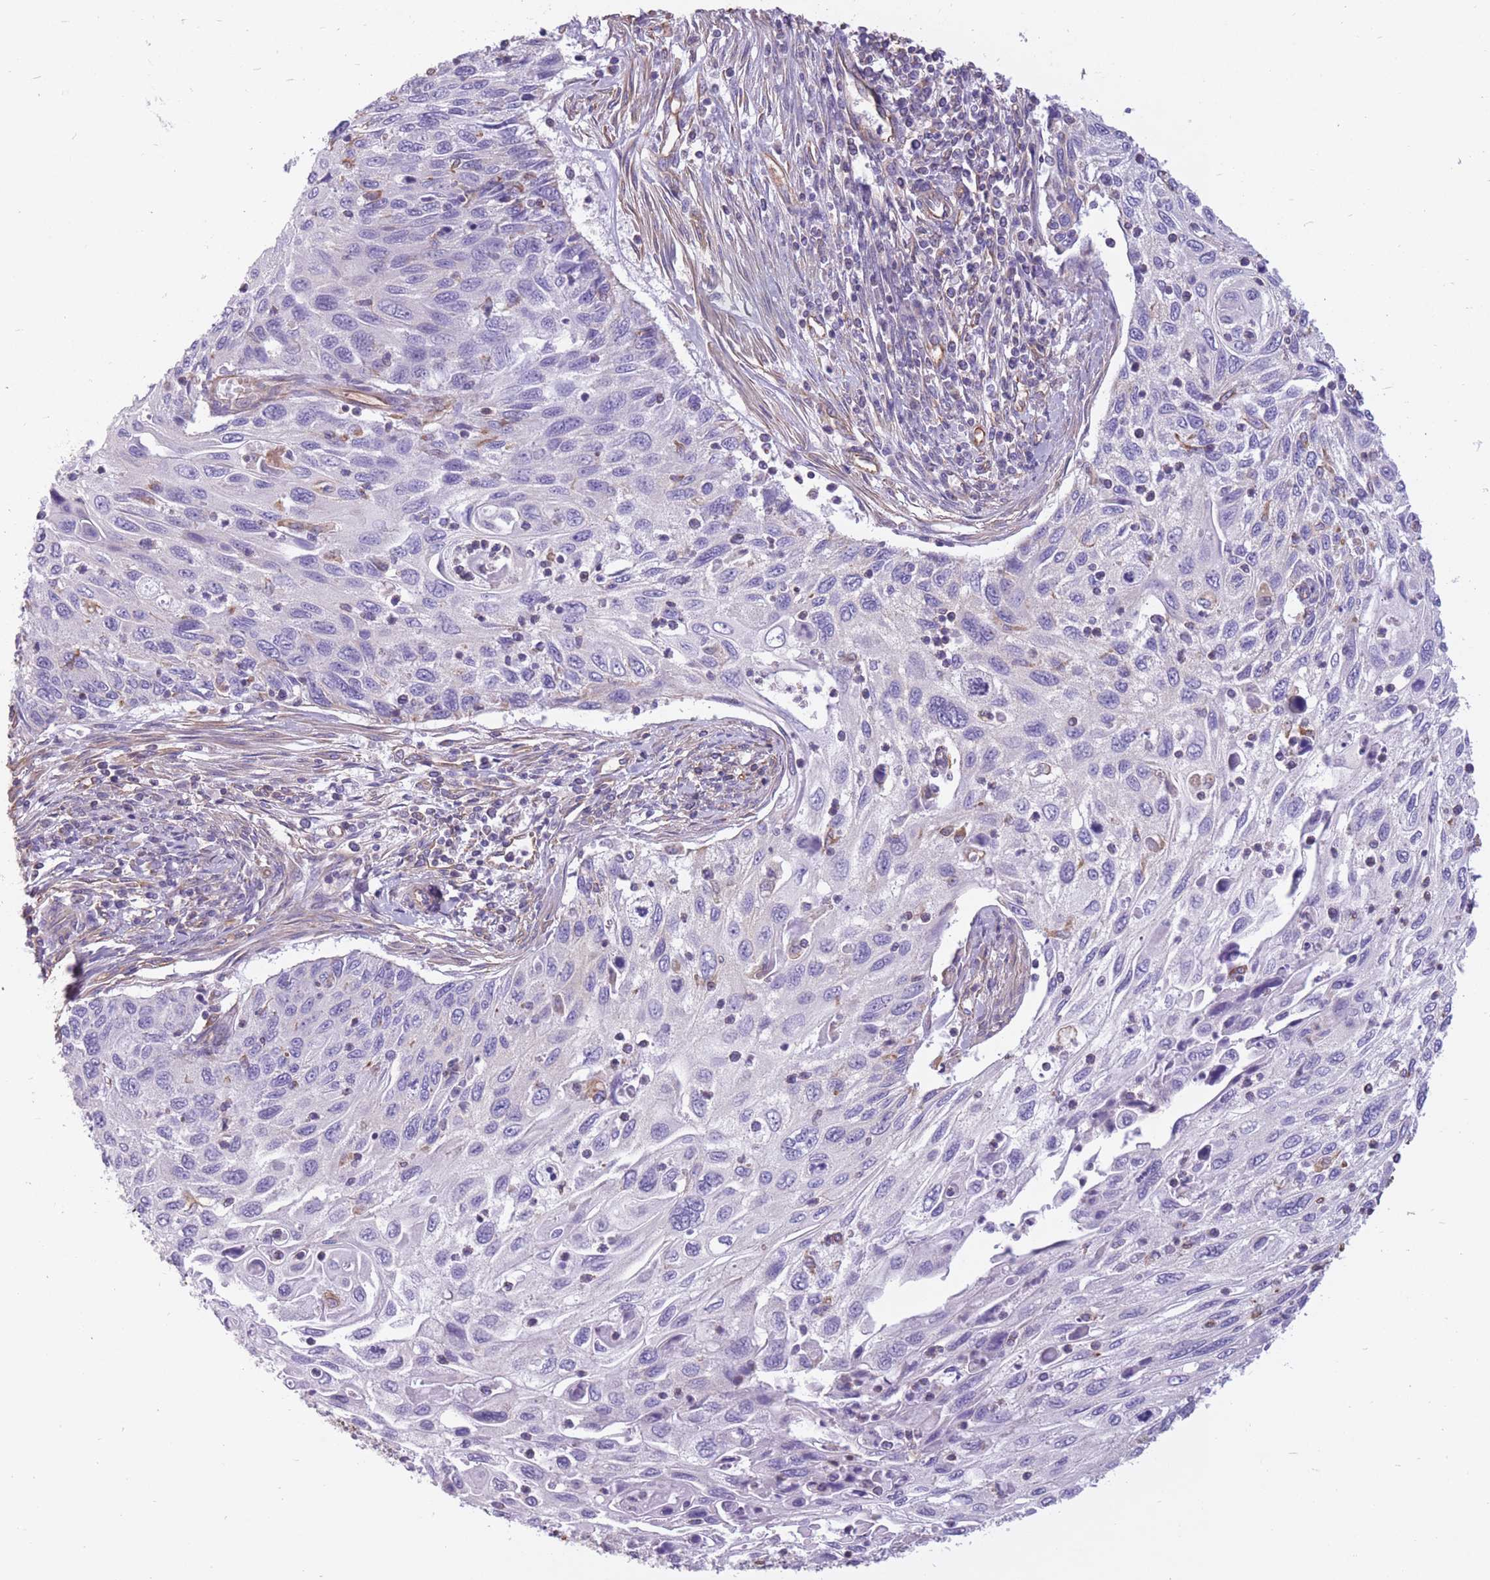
{"staining": {"intensity": "negative", "quantity": "none", "location": "none"}, "tissue": "cervical cancer", "cell_type": "Tumor cells", "image_type": "cancer", "snomed": [{"axis": "morphology", "description": "Squamous cell carcinoma, NOS"}, {"axis": "topography", "description": "Cervix"}], "caption": "Tumor cells are negative for brown protein staining in cervical squamous cell carcinoma.", "gene": "ADD1", "patient": {"sex": "female", "age": 70}}